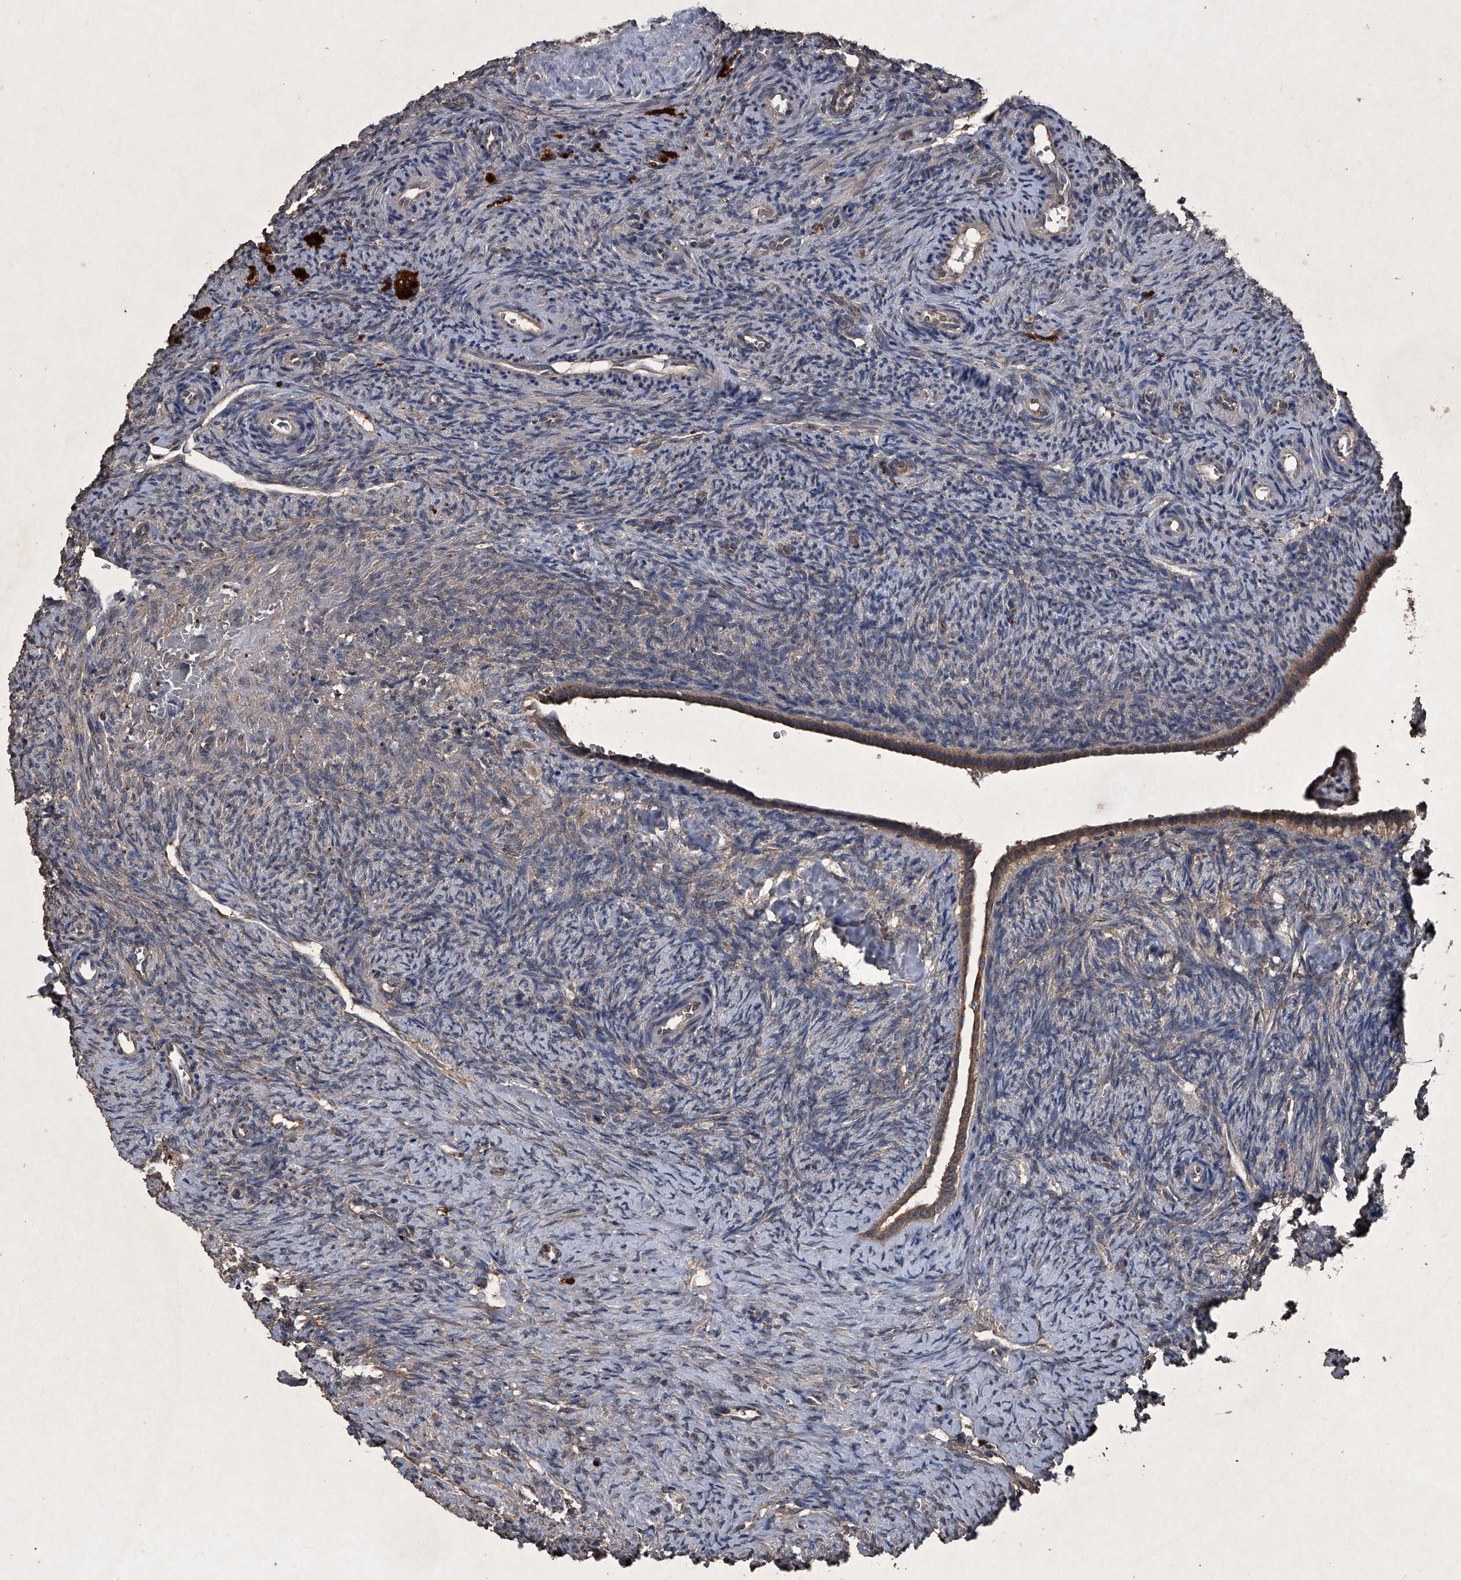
{"staining": {"intensity": "moderate", "quantity": ">75%", "location": "cytoplasmic/membranous"}, "tissue": "ovary", "cell_type": "Follicle cells", "image_type": "normal", "snomed": [{"axis": "morphology", "description": "Normal tissue, NOS"}, {"axis": "topography", "description": "Ovary"}], "caption": "Immunohistochemistry micrograph of unremarkable ovary stained for a protein (brown), which displays medium levels of moderate cytoplasmic/membranous staining in approximately >75% of follicle cells.", "gene": "MAPKAP1", "patient": {"sex": "female", "age": 41}}